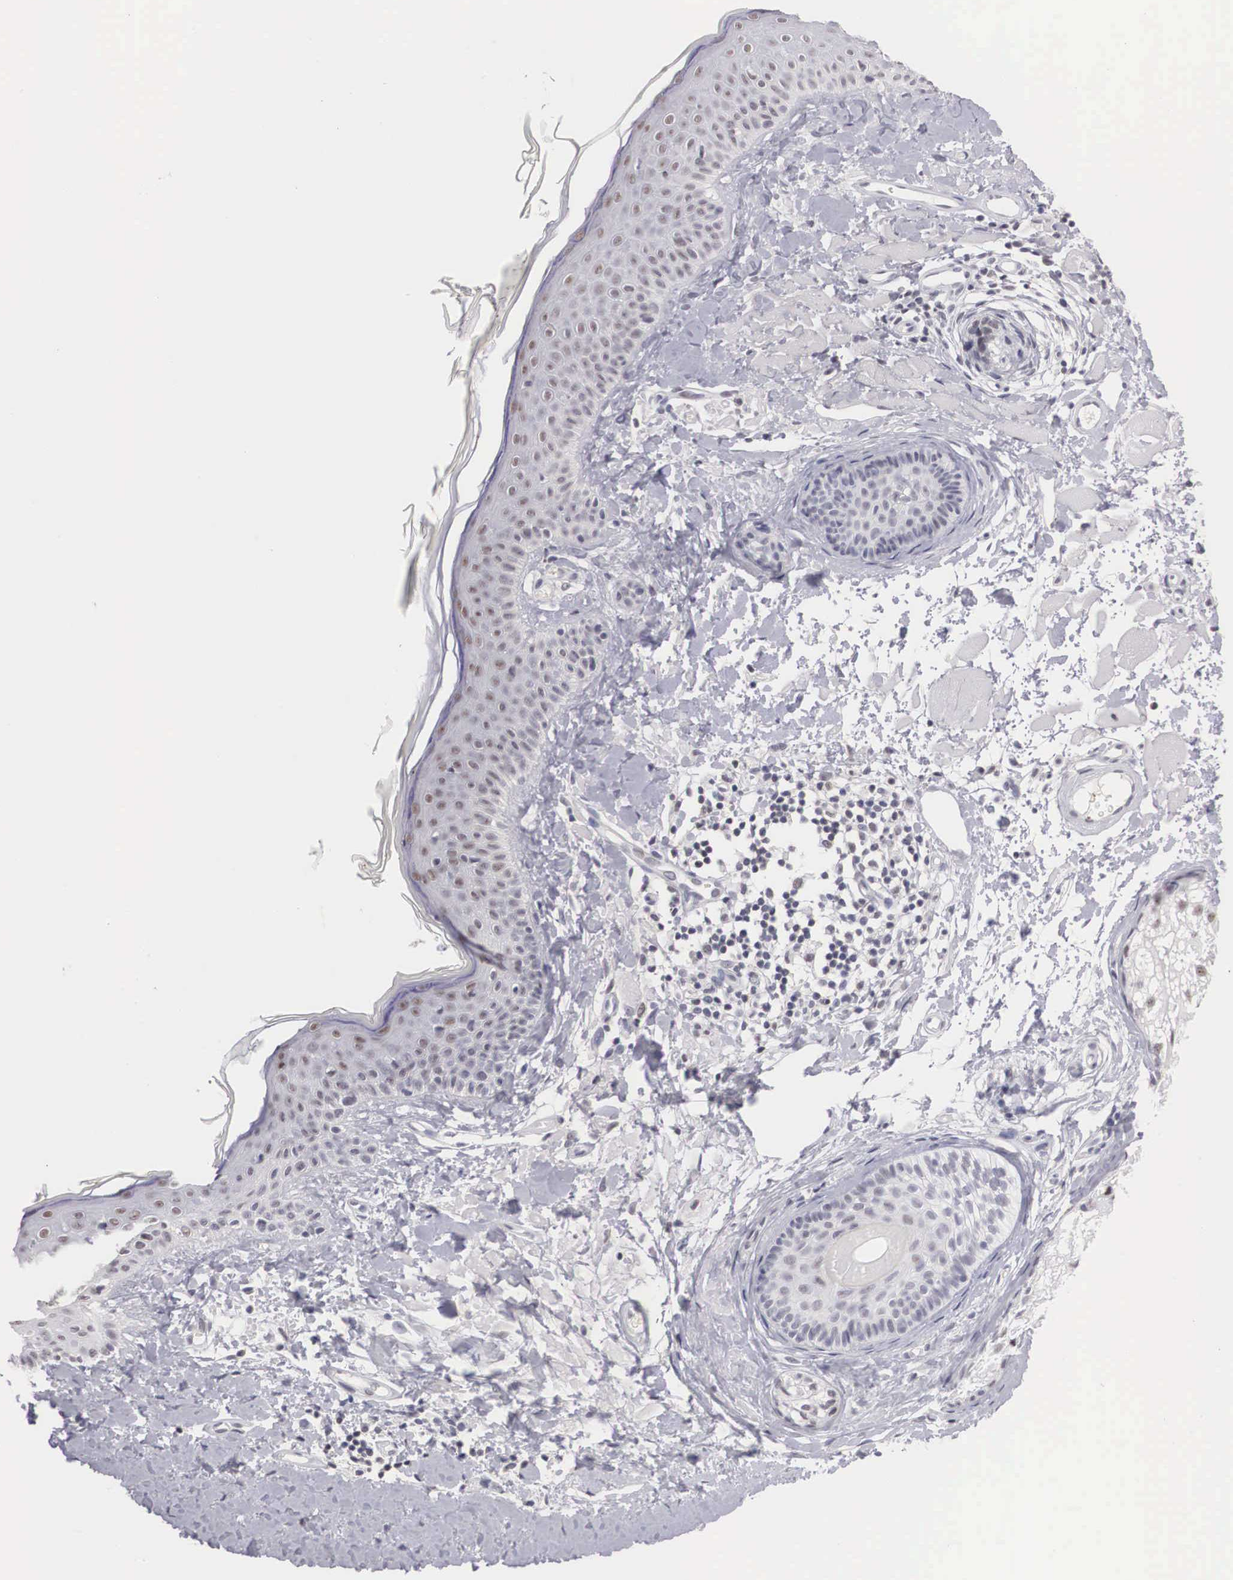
{"staining": {"intensity": "negative", "quantity": "none", "location": "none"}, "tissue": "skin", "cell_type": "Fibroblasts", "image_type": "normal", "snomed": [{"axis": "morphology", "description": "Normal tissue, NOS"}, {"axis": "topography", "description": "Skin"}], "caption": "The photomicrograph demonstrates no staining of fibroblasts in normal skin.", "gene": "FAM47A", "patient": {"sex": "male", "age": 86}}